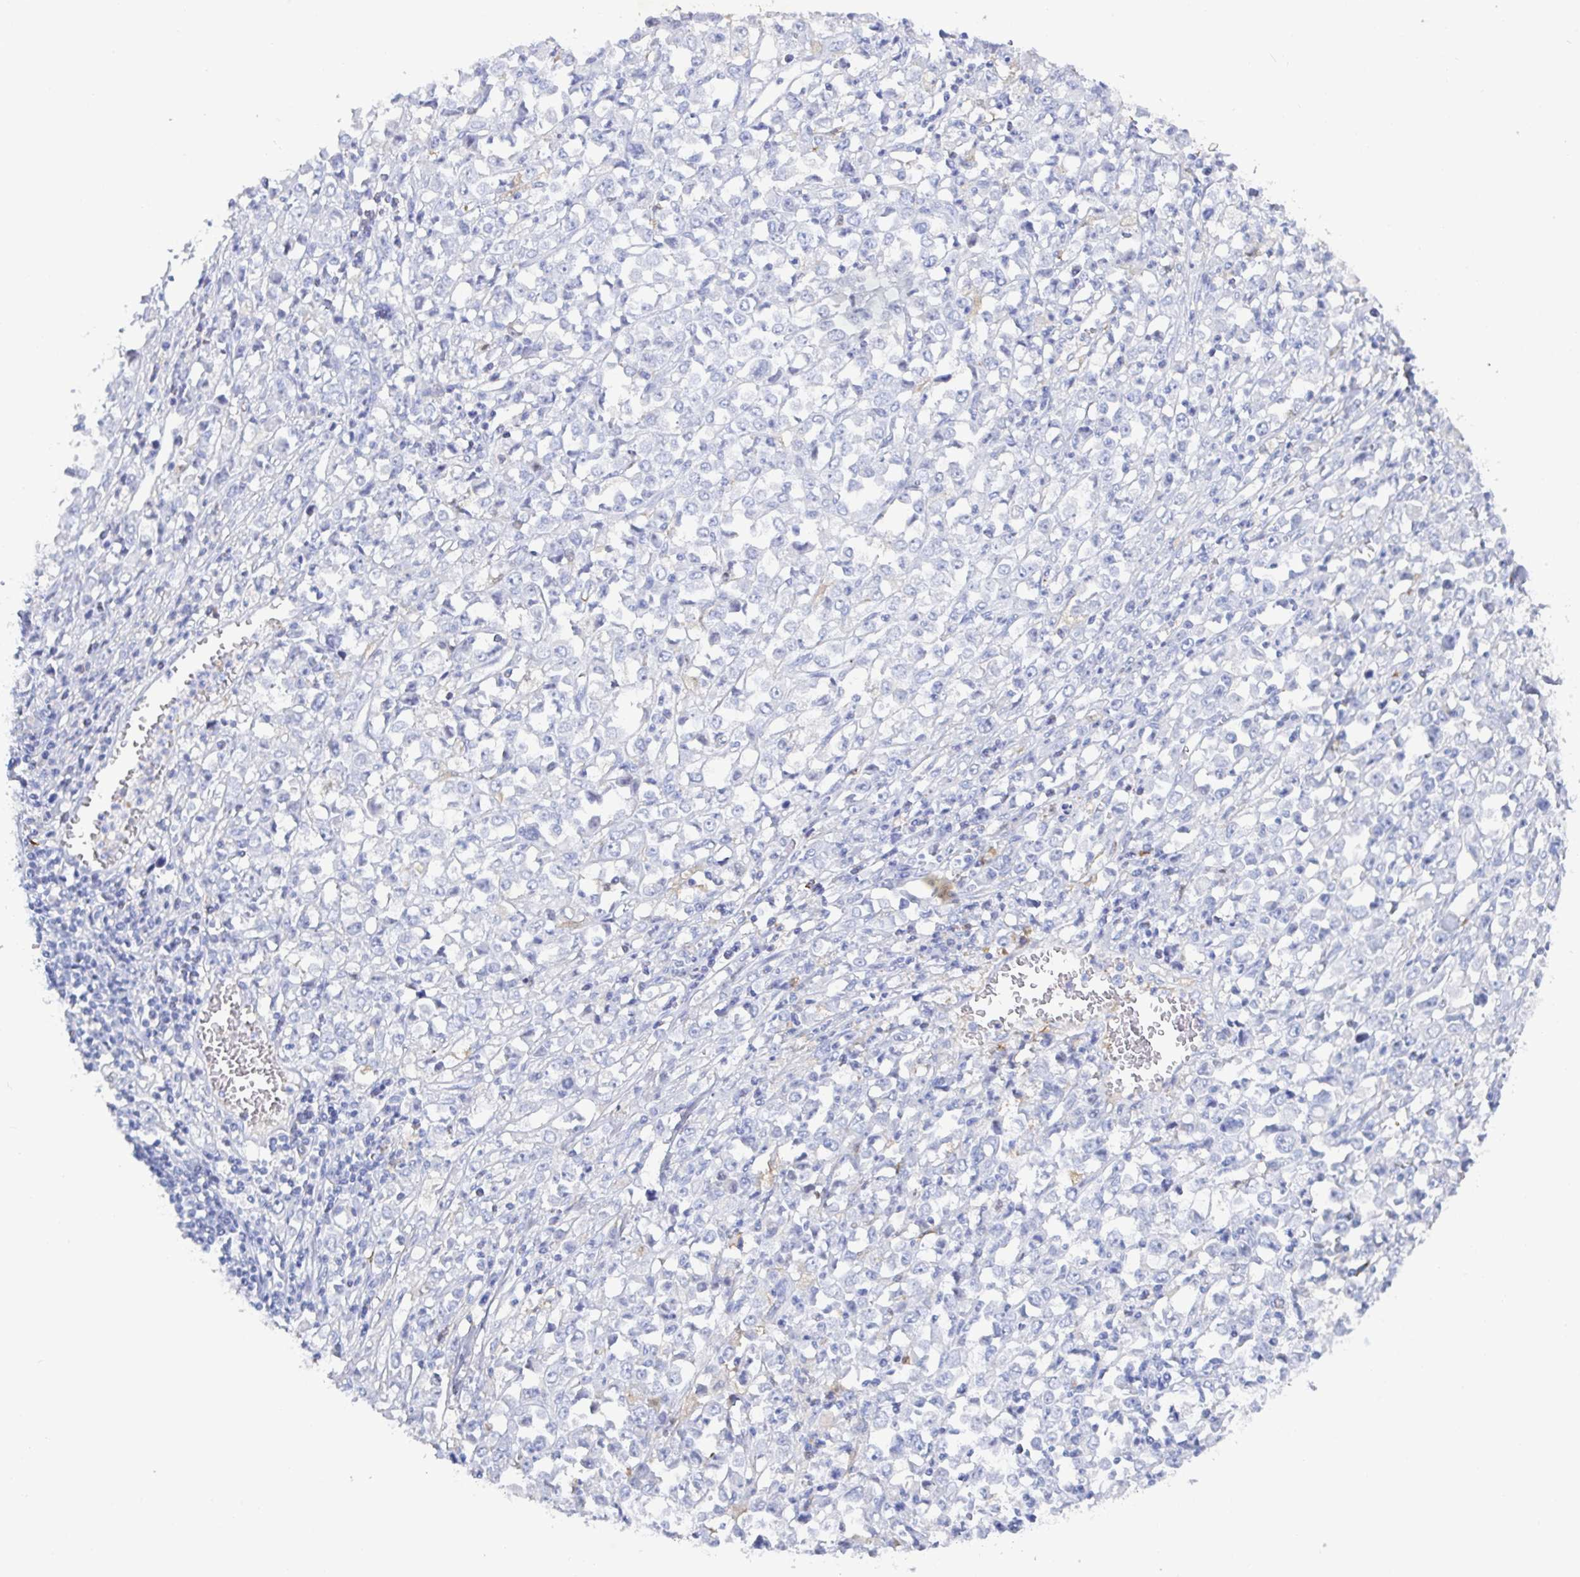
{"staining": {"intensity": "negative", "quantity": "none", "location": "none"}, "tissue": "stomach cancer", "cell_type": "Tumor cells", "image_type": "cancer", "snomed": [{"axis": "morphology", "description": "Adenocarcinoma, NOS"}, {"axis": "topography", "description": "Stomach, upper"}], "caption": "A histopathology image of human stomach adenocarcinoma is negative for staining in tumor cells.", "gene": "OR2A4", "patient": {"sex": "male", "age": 70}}